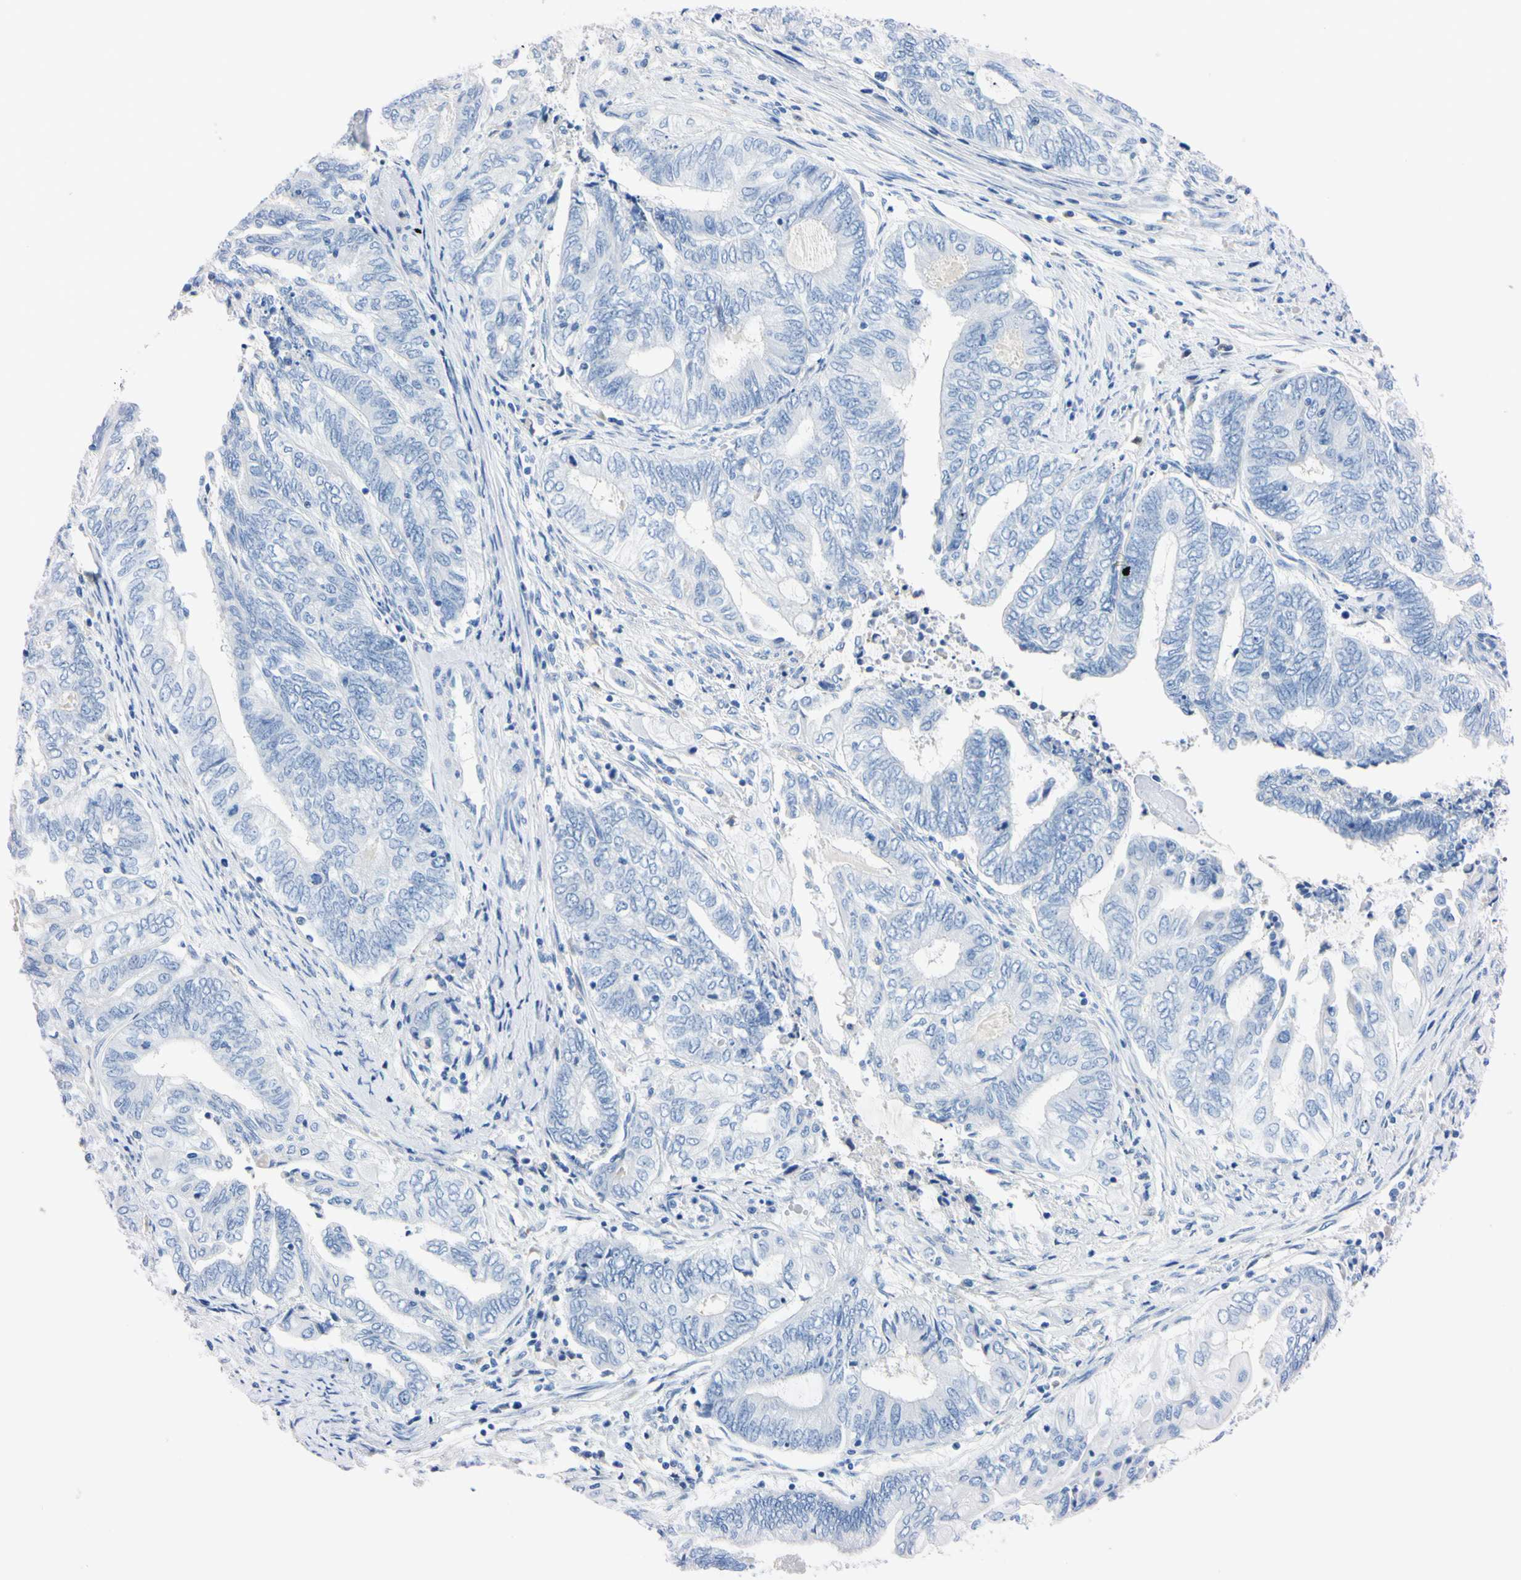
{"staining": {"intensity": "negative", "quantity": "none", "location": "none"}, "tissue": "endometrial cancer", "cell_type": "Tumor cells", "image_type": "cancer", "snomed": [{"axis": "morphology", "description": "Adenocarcinoma, NOS"}, {"axis": "topography", "description": "Uterus"}, {"axis": "topography", "description": "Endometrium"}], "caption": "This is a histopathology image of immunohistochemistry staining of endometrial cancer, which shows no staining in tumor cells.", "gene": "NCF4", "patient": {"sex": "female", "age": 70}}